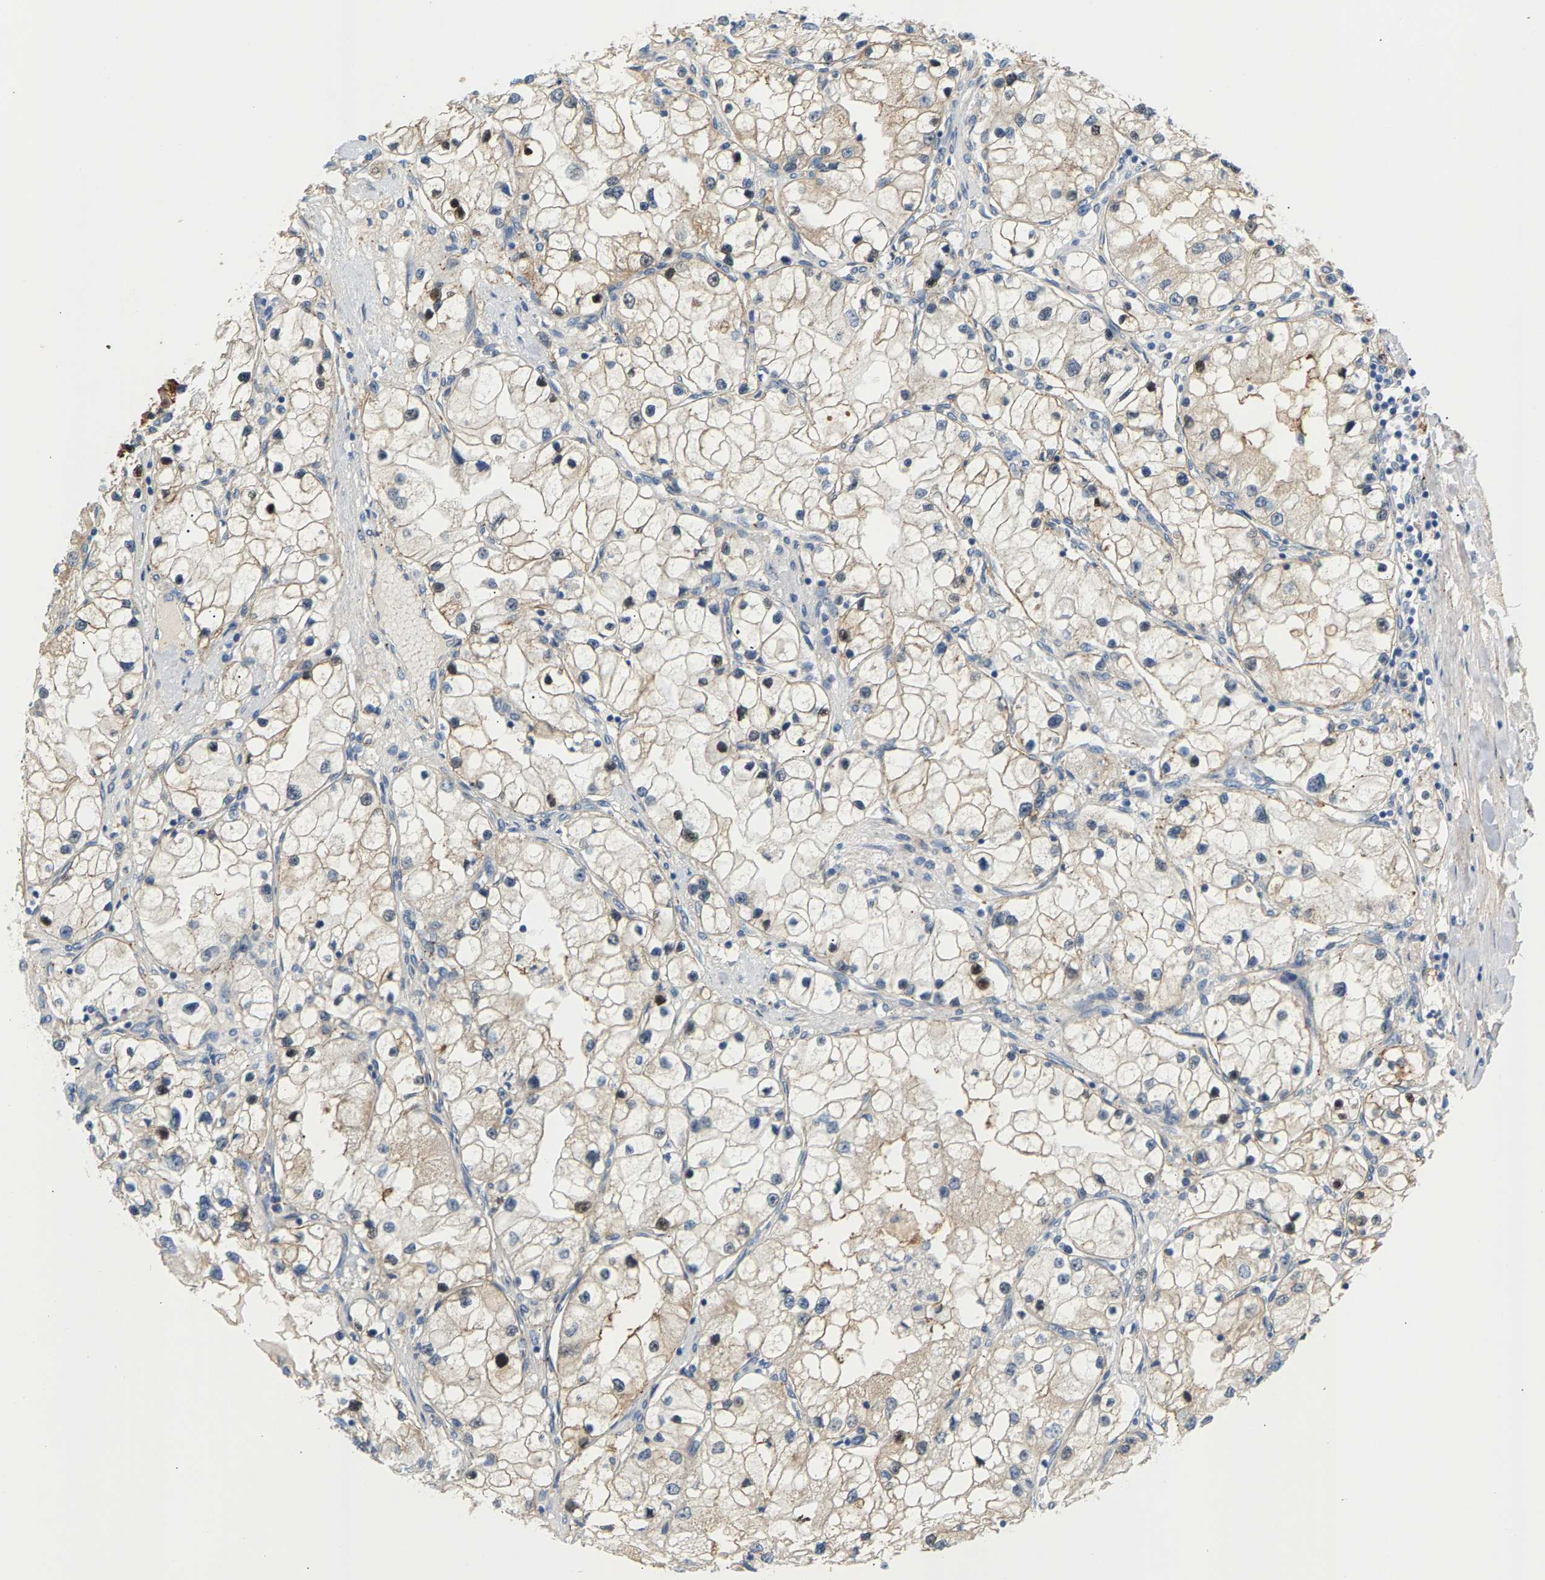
{"staining": {"intensity": "weak", "quantity": "25%-75%", "location": "cytoplasmic/membranous"}, "tissue": "renal cancer", "cell_type": "Tumor cells", "image_type": "cancer", "snomed": [{"axis": "morphology", "description": "Adenocarcinoma, NOS"}, {"axis": "topography", "description": "Kidney"}], "caption": "A brown stain highlights weak cytoplasmic/membranous staining of a protein in renal cancer (adenocarcinoma) tumor cells.", "gene": "KRTAP27-1", "patient": {"sex": "male", "age": 68}}